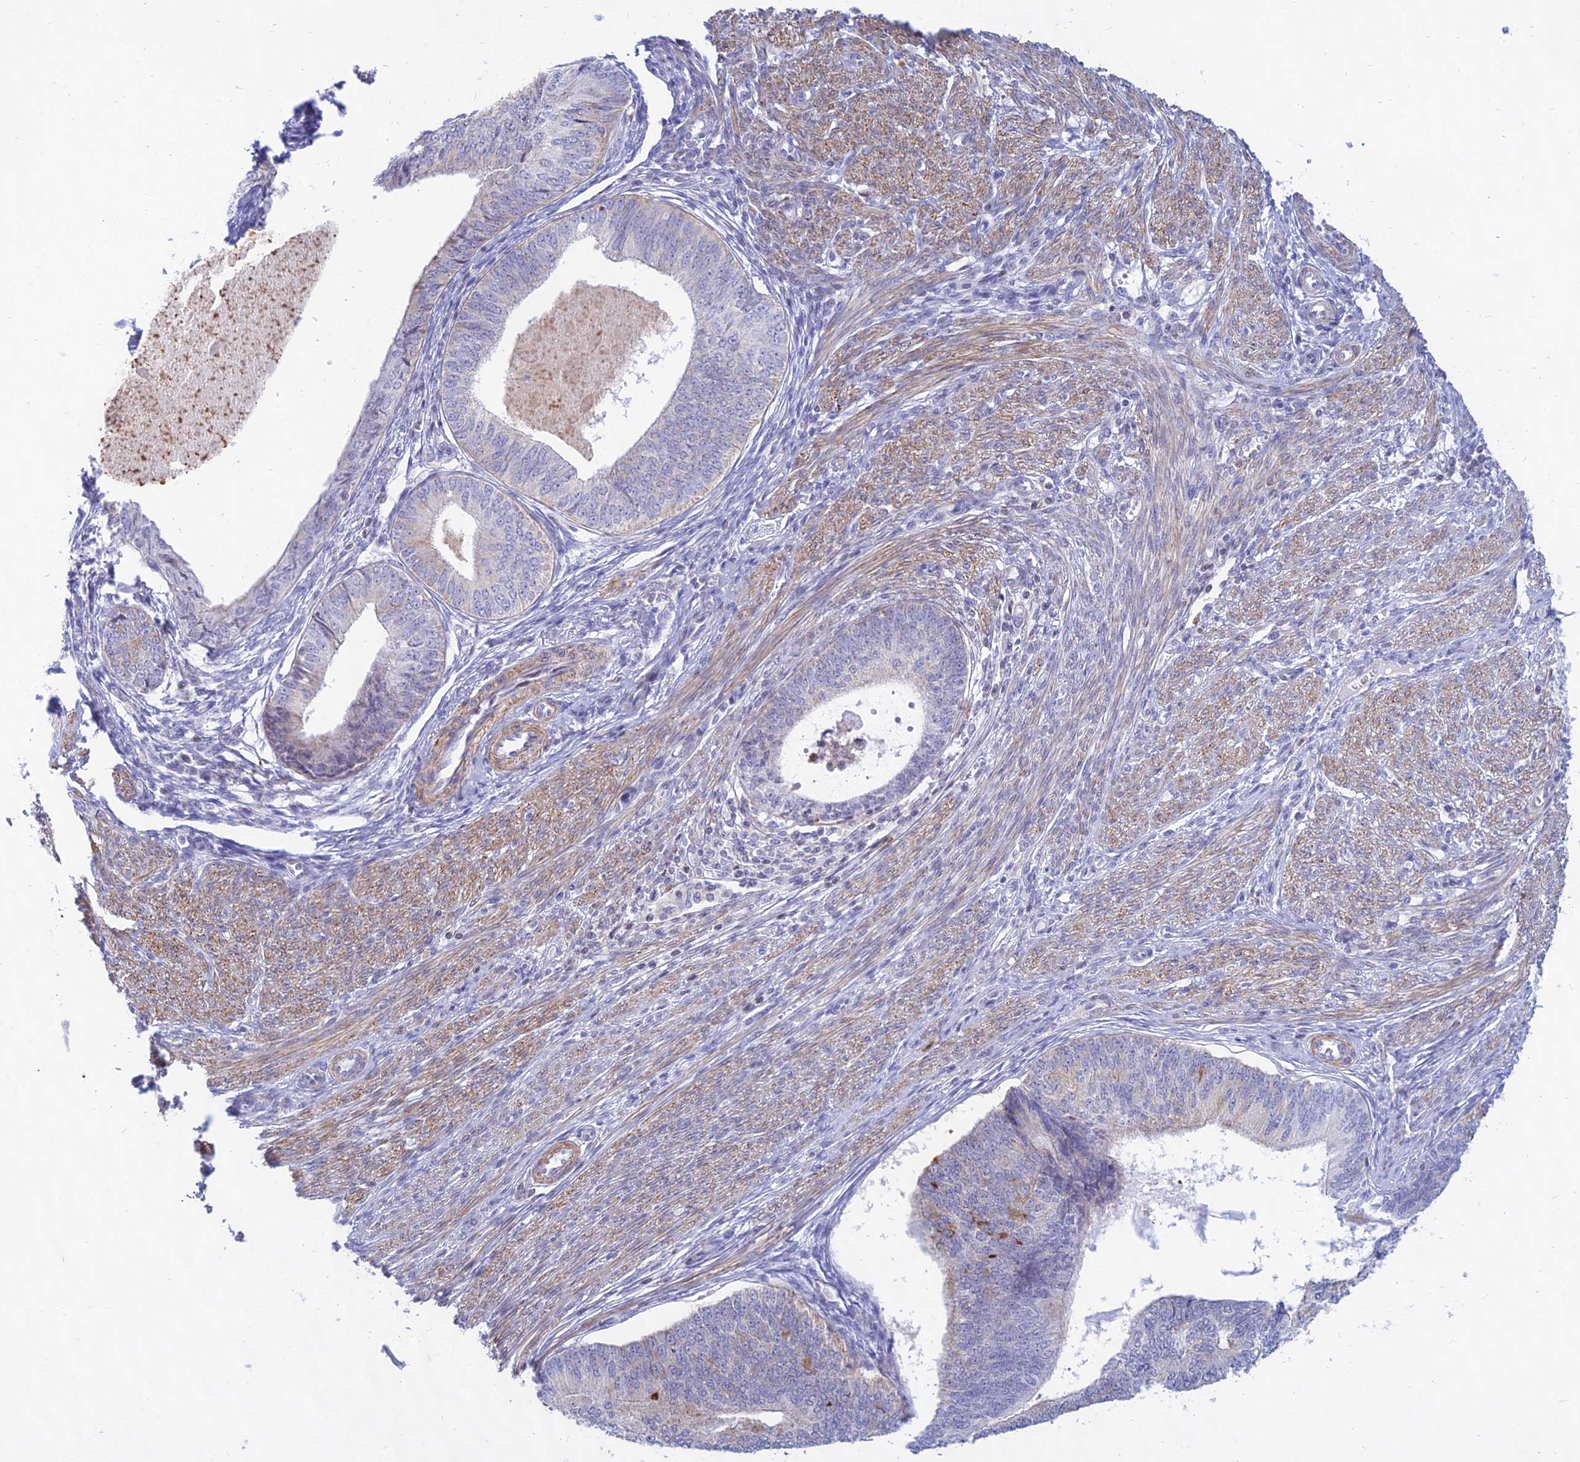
{"staining": {"intensity": "moderate", "quantity": "<25%", "location": "cytoplasmic/membranous"}, "tissue": "endometrial cancer", "cell_type": "Tumor cells", "image_type": "cancer", "snomed": [{"axis": "morphology", "description": "Adenocarcinoma, NOS"}, {"axis": "topography", "description": "Endometrium"}], "caption": "Immunohistochemical staining of human endometrial adenocarcinoma displays moderate cytoplasmic/membranous protein staining in approximately <25% of tumor cells. The protein of interest is shown in brown color, while the nuclei are stained blue.", "gene": "KRR1", "patient": {"sex": "female", "age": 68}}